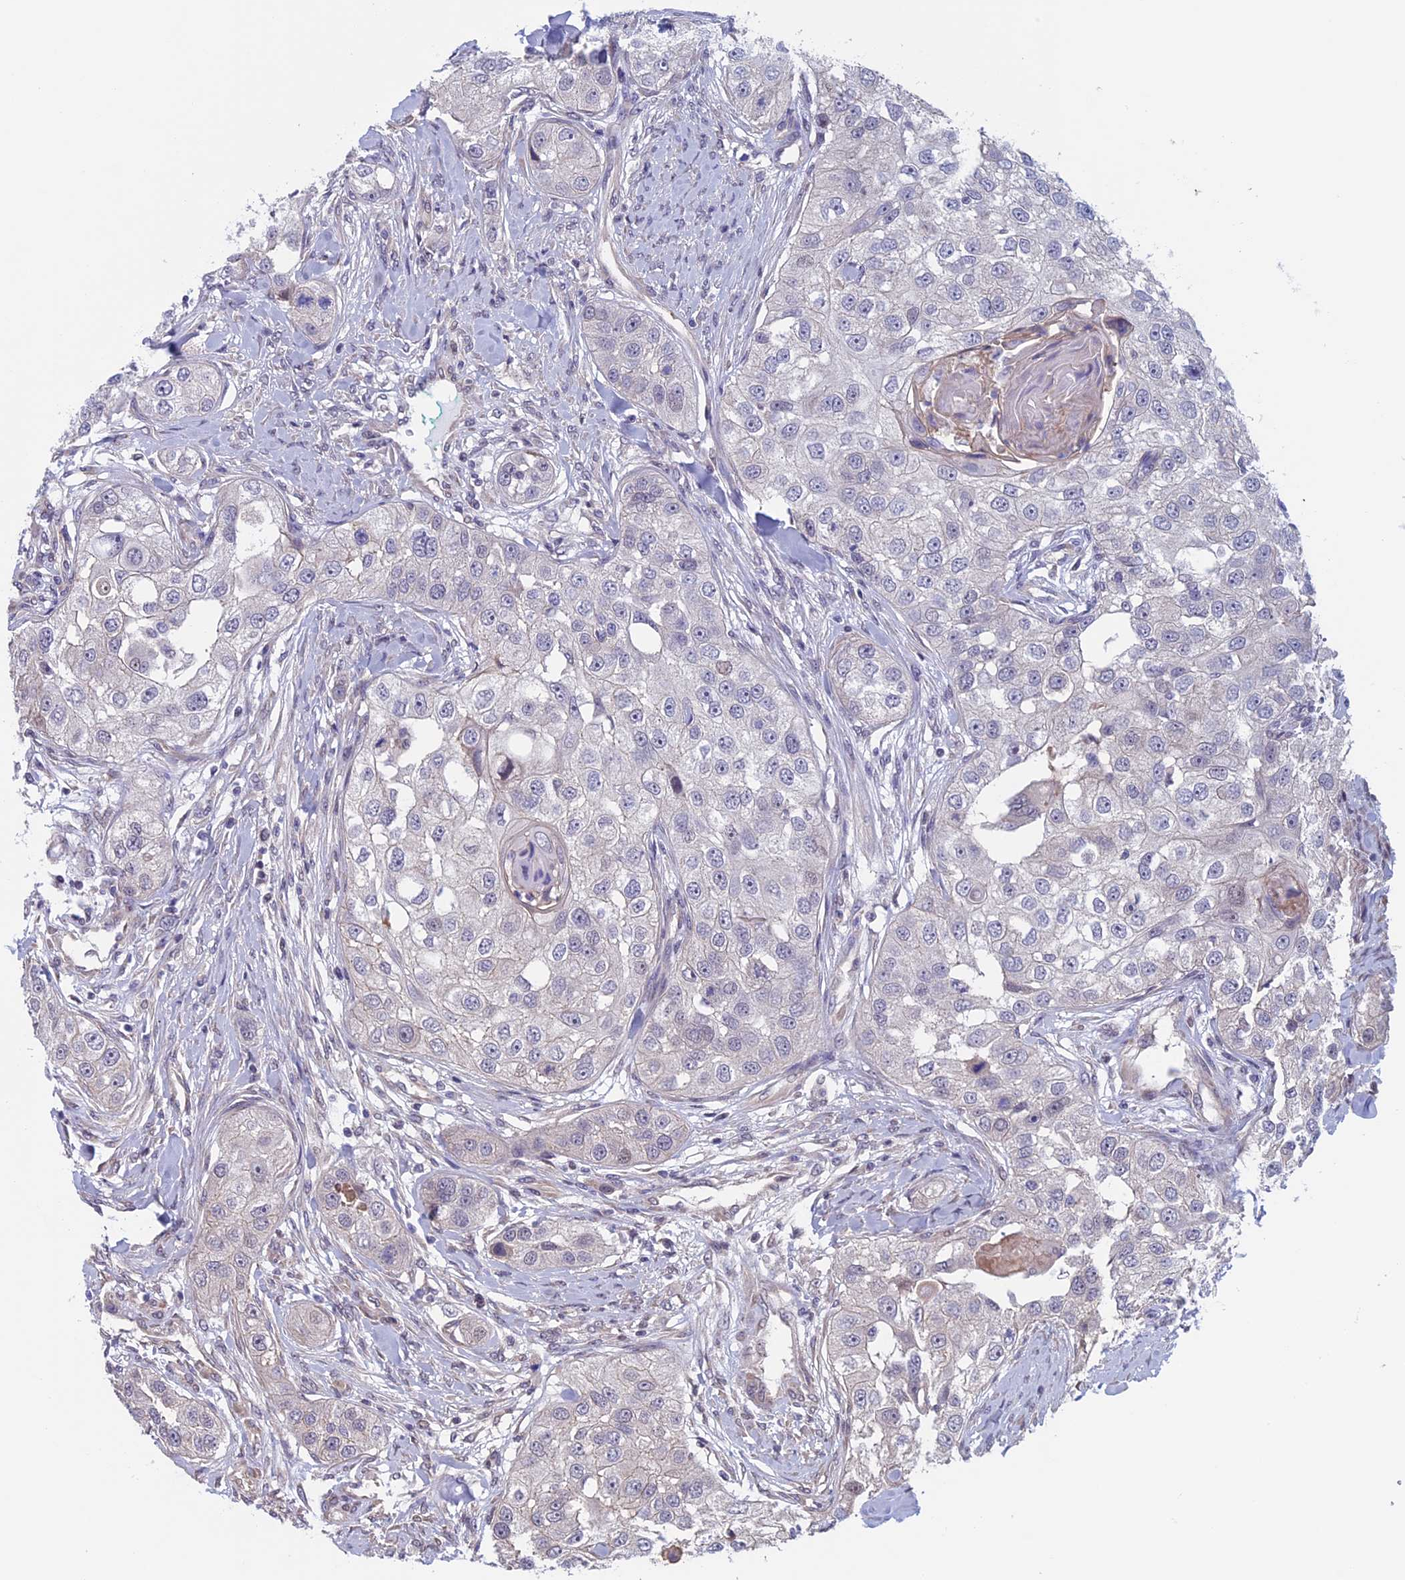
{"staining": {"intensity": "negative", "quantity": "none", "location": "none"}, "tissue": "head and neck cancer", "cell_type": "Tumor cells", "image_type": "cancer", "snomed": [{"axis": "morphology", "description": "Normal tissue, NOS"}, {"axis": "morphology", "description": "Squamous cell carcinoma, NOS"}, {"axis": "topography", "description": "Skeletal muscle"}, {"axis": "topography", "description": "Head-Neck"}], "caption": "DAB (3,3'-diaminobenzidine) immunohistochemical staining of human head and neck cancer (squamous cell carcinoma) displays no significant positivity in tumor cells.", "gene": "SLC1A6", "patient": {"sex": "male", "age": 51}}